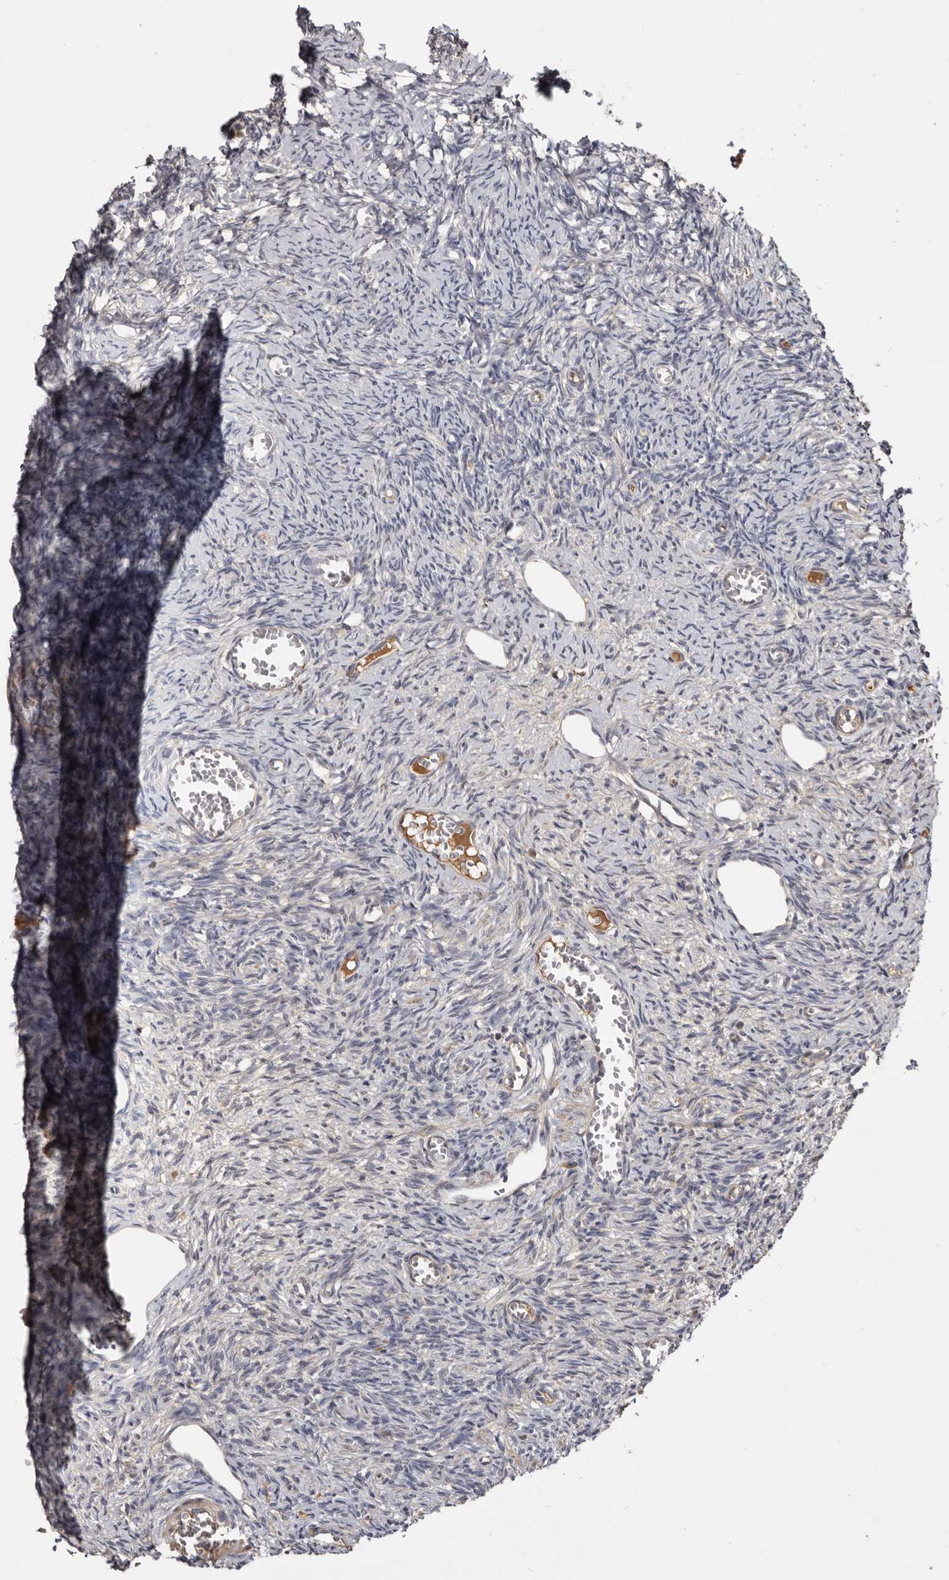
{"staining": {"intensity": "weak", "quantity": ">75%", "location": "cytoplasmic/membranous"}, "tissue": "ovary", "cell_type": "Follicle cells", "image_type": "normal", "snomed": [{"axis": "morphology", "description": "Normal tissue, NOS"}, {"axis": "topography", "description": "Ovary"}], "caption": "Immunohistochemical staining of normal human ovary displays weak cytoplasmic/membranous protein expression in approximately >75% of follicle cells.", "gene": "TTC39A", "patient": {"sex": "female", "age": 27}}